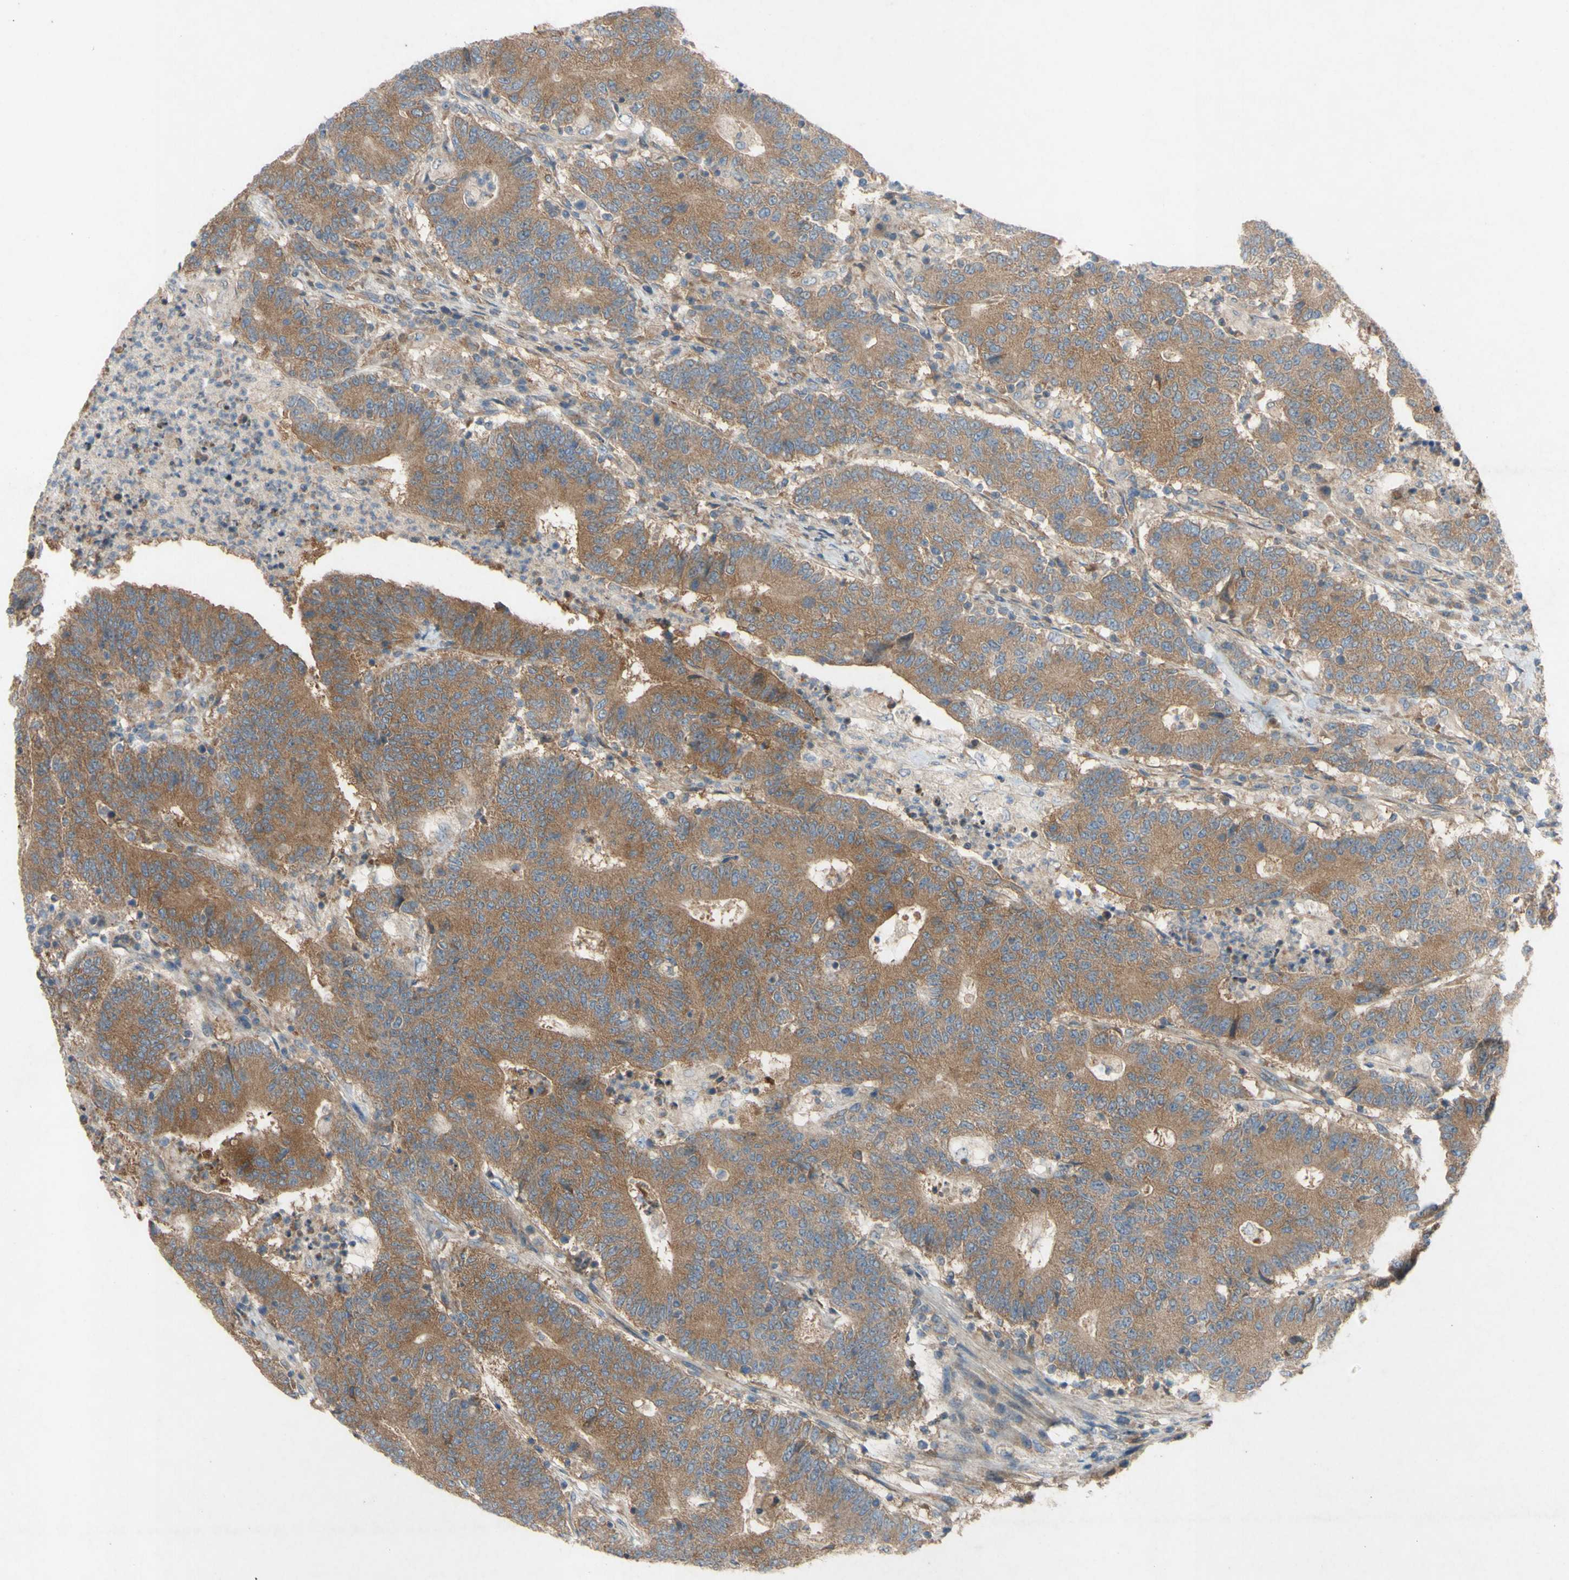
{"staining": {"intensity": "moderate", "quantity": ">75%", "location": "cytoplasmic/membranous"}, "tissue": "colorectal cancer", "cell_type": "Tumor cells", "image_type": "cancer", "snomed": [{"axis": "morphology", "description": "Normal tissue, NOS"}, {"axis": "morphology", "description": "Adenocarcinoma, NOS"}, {"axis": "topography", "description": "Colon"}], "caption": "Colorectal adenocarcinoma stained with a brown dye exhibits moderate cytoplasmic/membranous positive expression in approximately >75% of tumor cells.", "gene": "TST", "patient": {"sex": "female", "age": 75}}